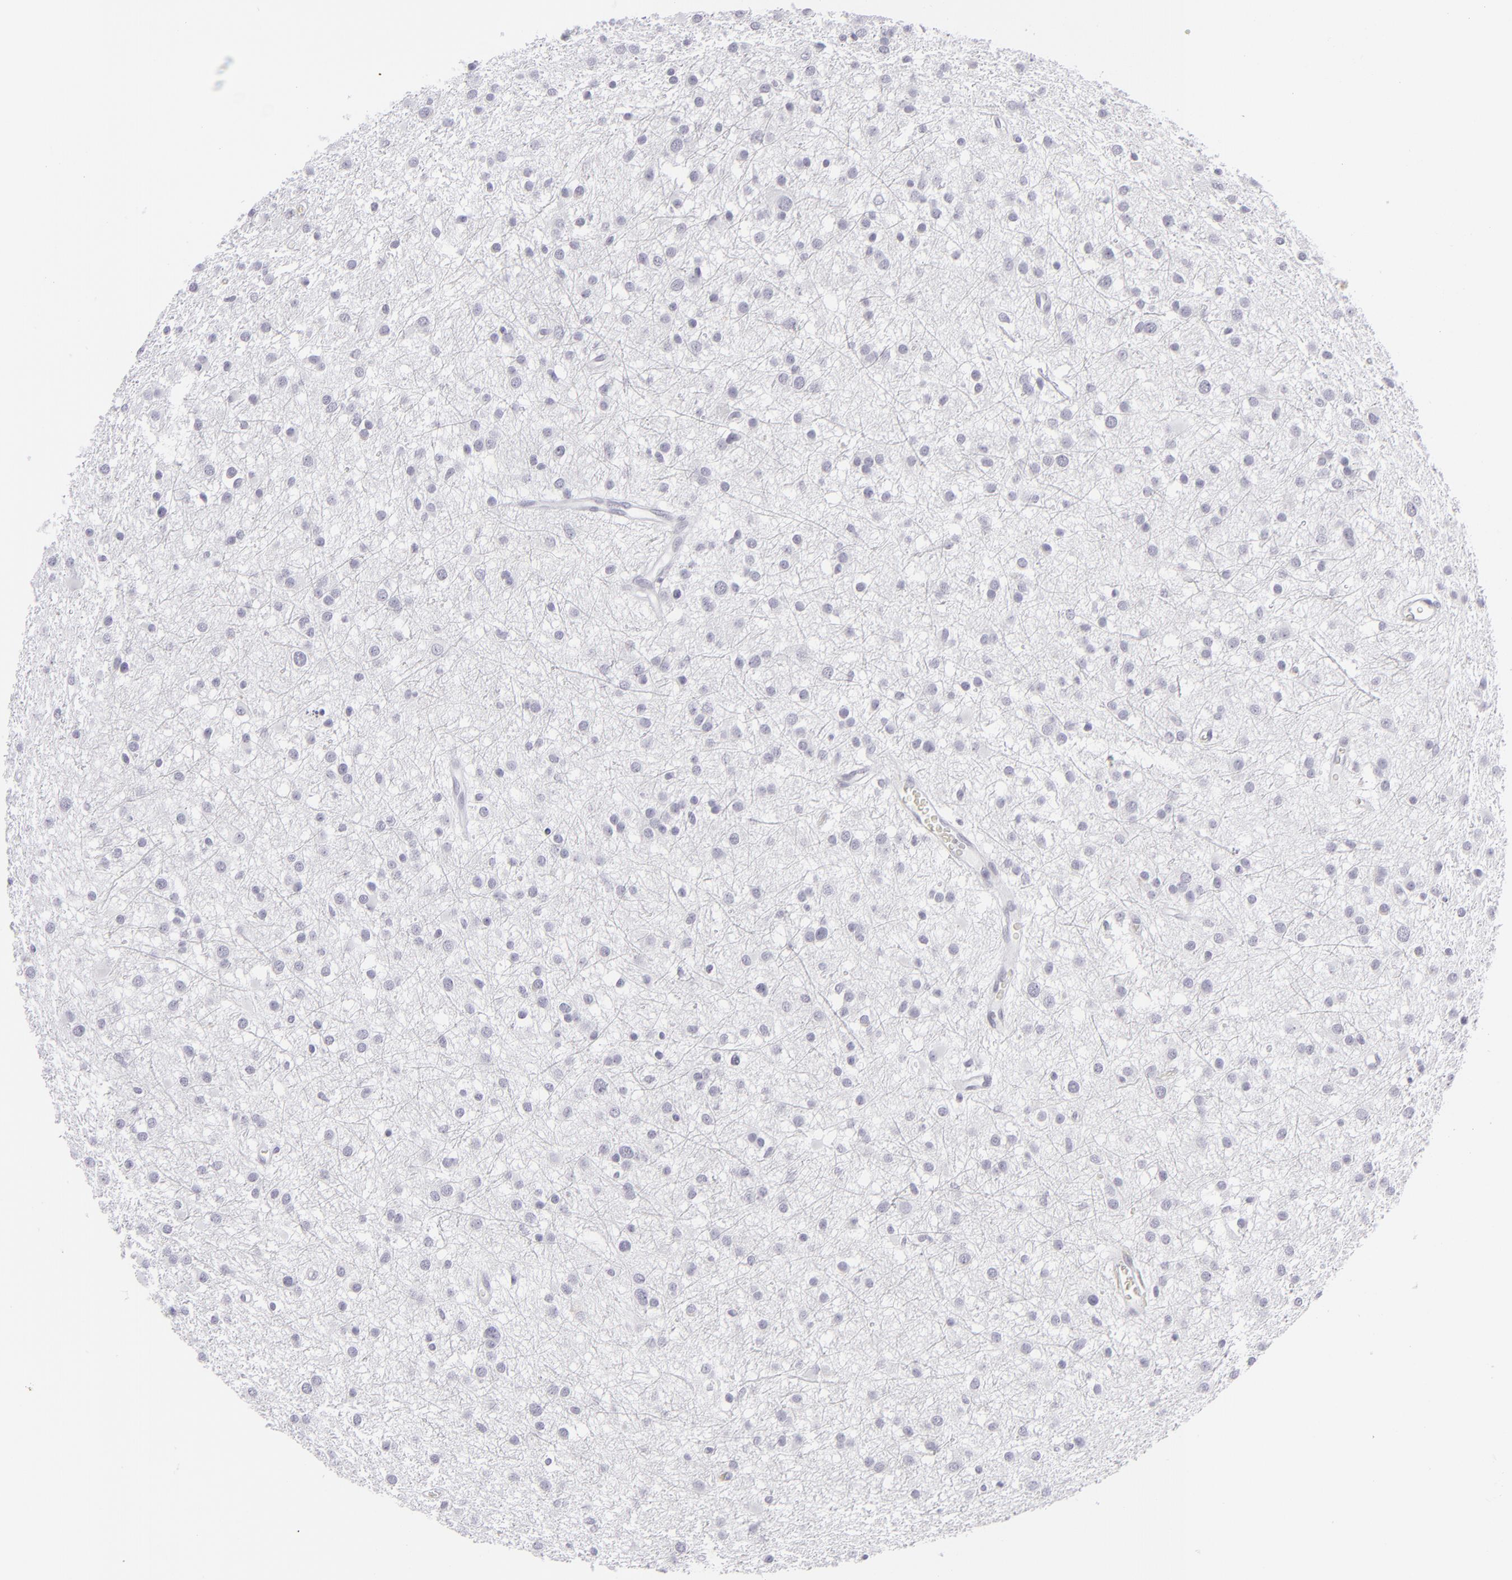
{"staining": {"intensity": "negative", "quantity": "none", "location": "none"}, "tissue": "glioma", "cell_type": "Tumor cells", "image_type": "cancer", "snomed": [{"axis": "morphology", "description": "Glioma, malignant, Low grade"}, {"axis": "topography", "description": "Brain"}], "caption": "Glioma stained for a protein using immunohistochemistry (IHC) shows no positivity tumor cells.", "gene": "CD7", "patient": {"sex": "female", "age": 36}}